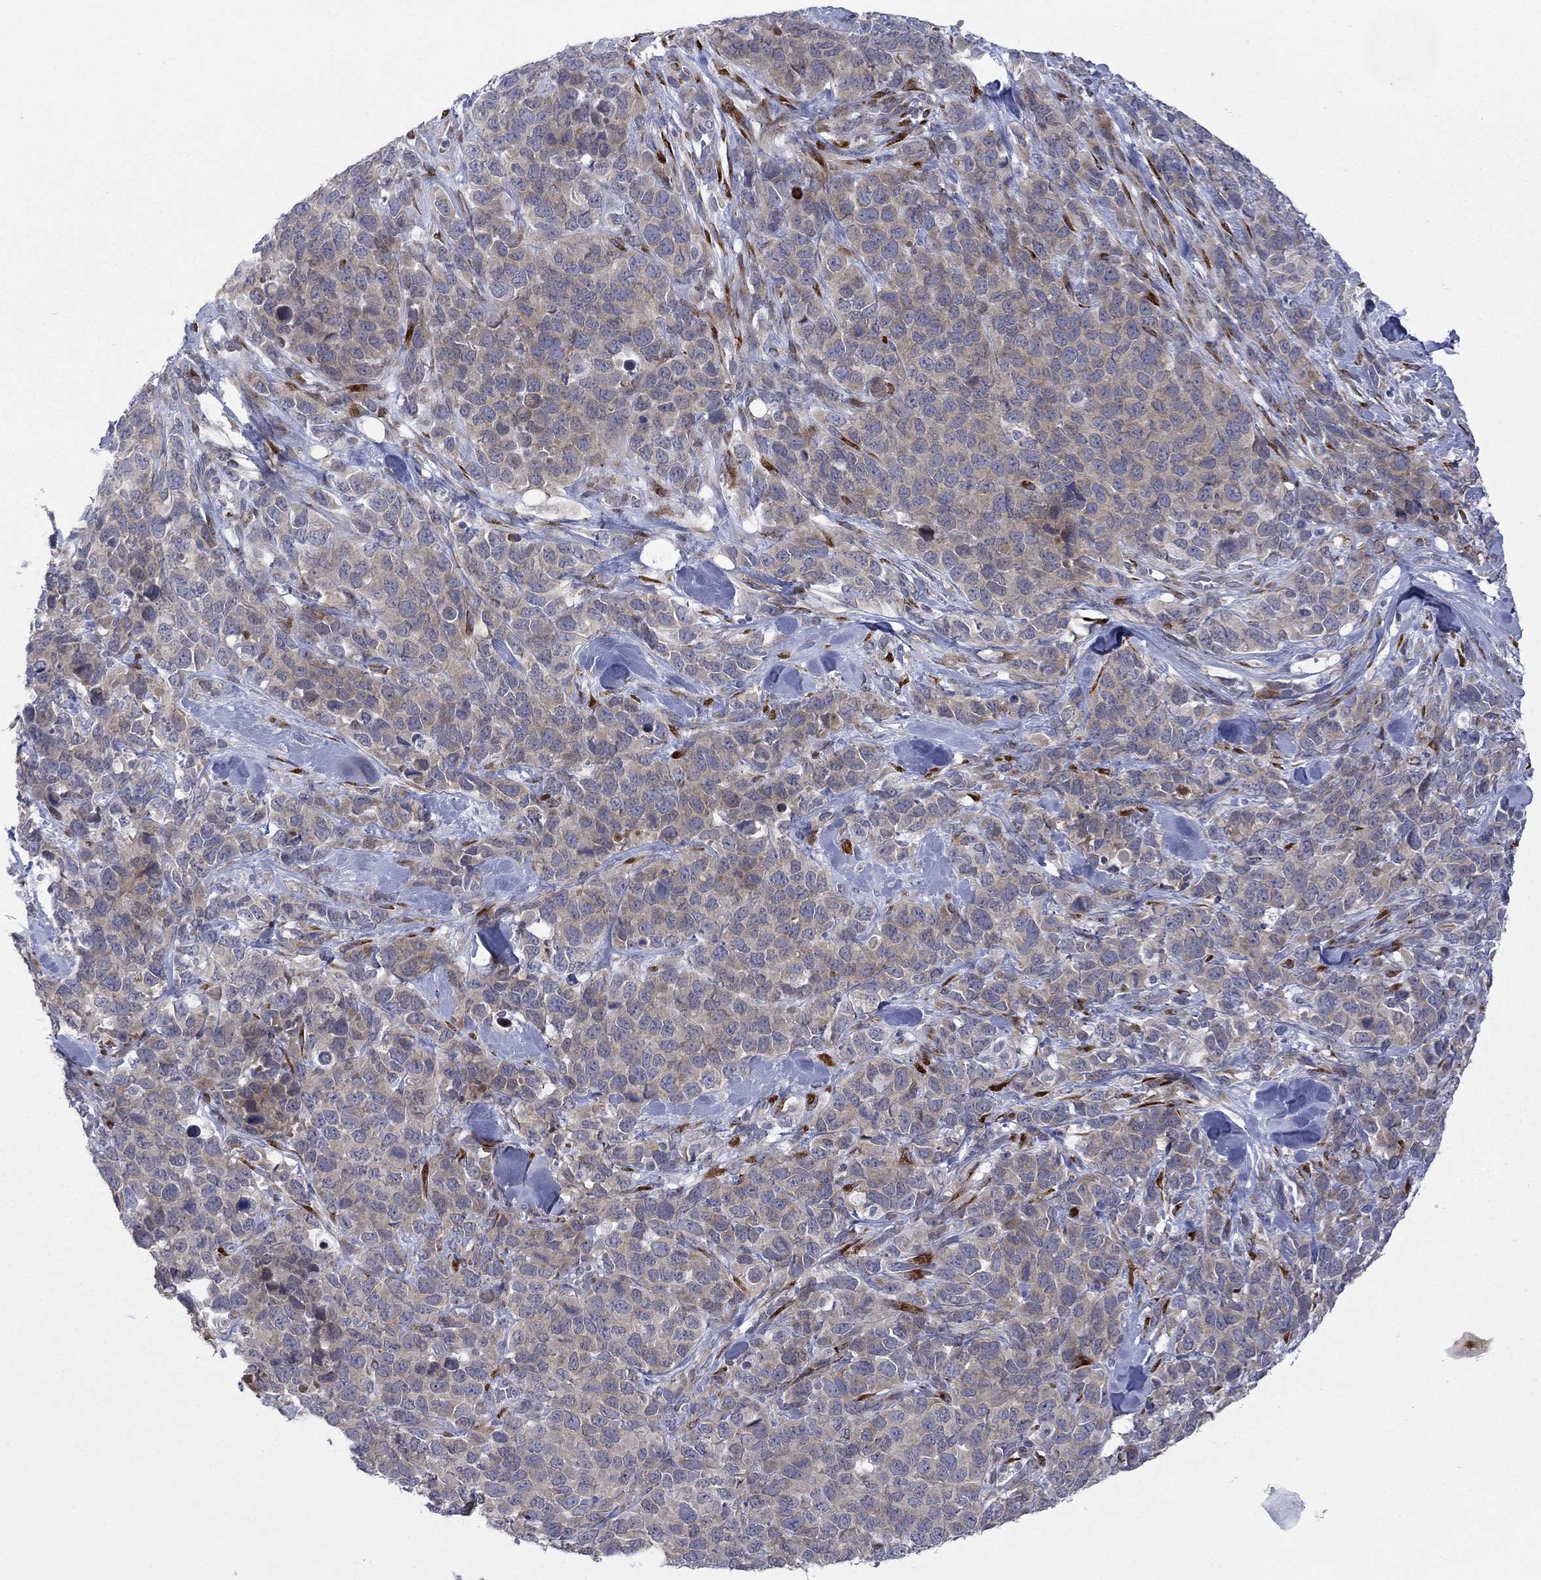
{"staining": {"intensity": "weak", "quantity": "25%-75%", "location": "cytoplasmic/membranous"}, "tissue": "melanoma", "cell_type": "Tumor cells", "image_type": "cancer", "snomed": [{"axis": "morphology", "description": "Malignant melanoma, Metastatic site"}, {"axis": "topography", "description": "Skin"}], "caption": "This is a histology image of immunohistochemistry (IHC) staining of melanoma, which shows weak positivity in the cytoplasmic/membranous of tumor cells.", "gene": "TTC21B", "patient": {"sex": "male", "age": 84}}